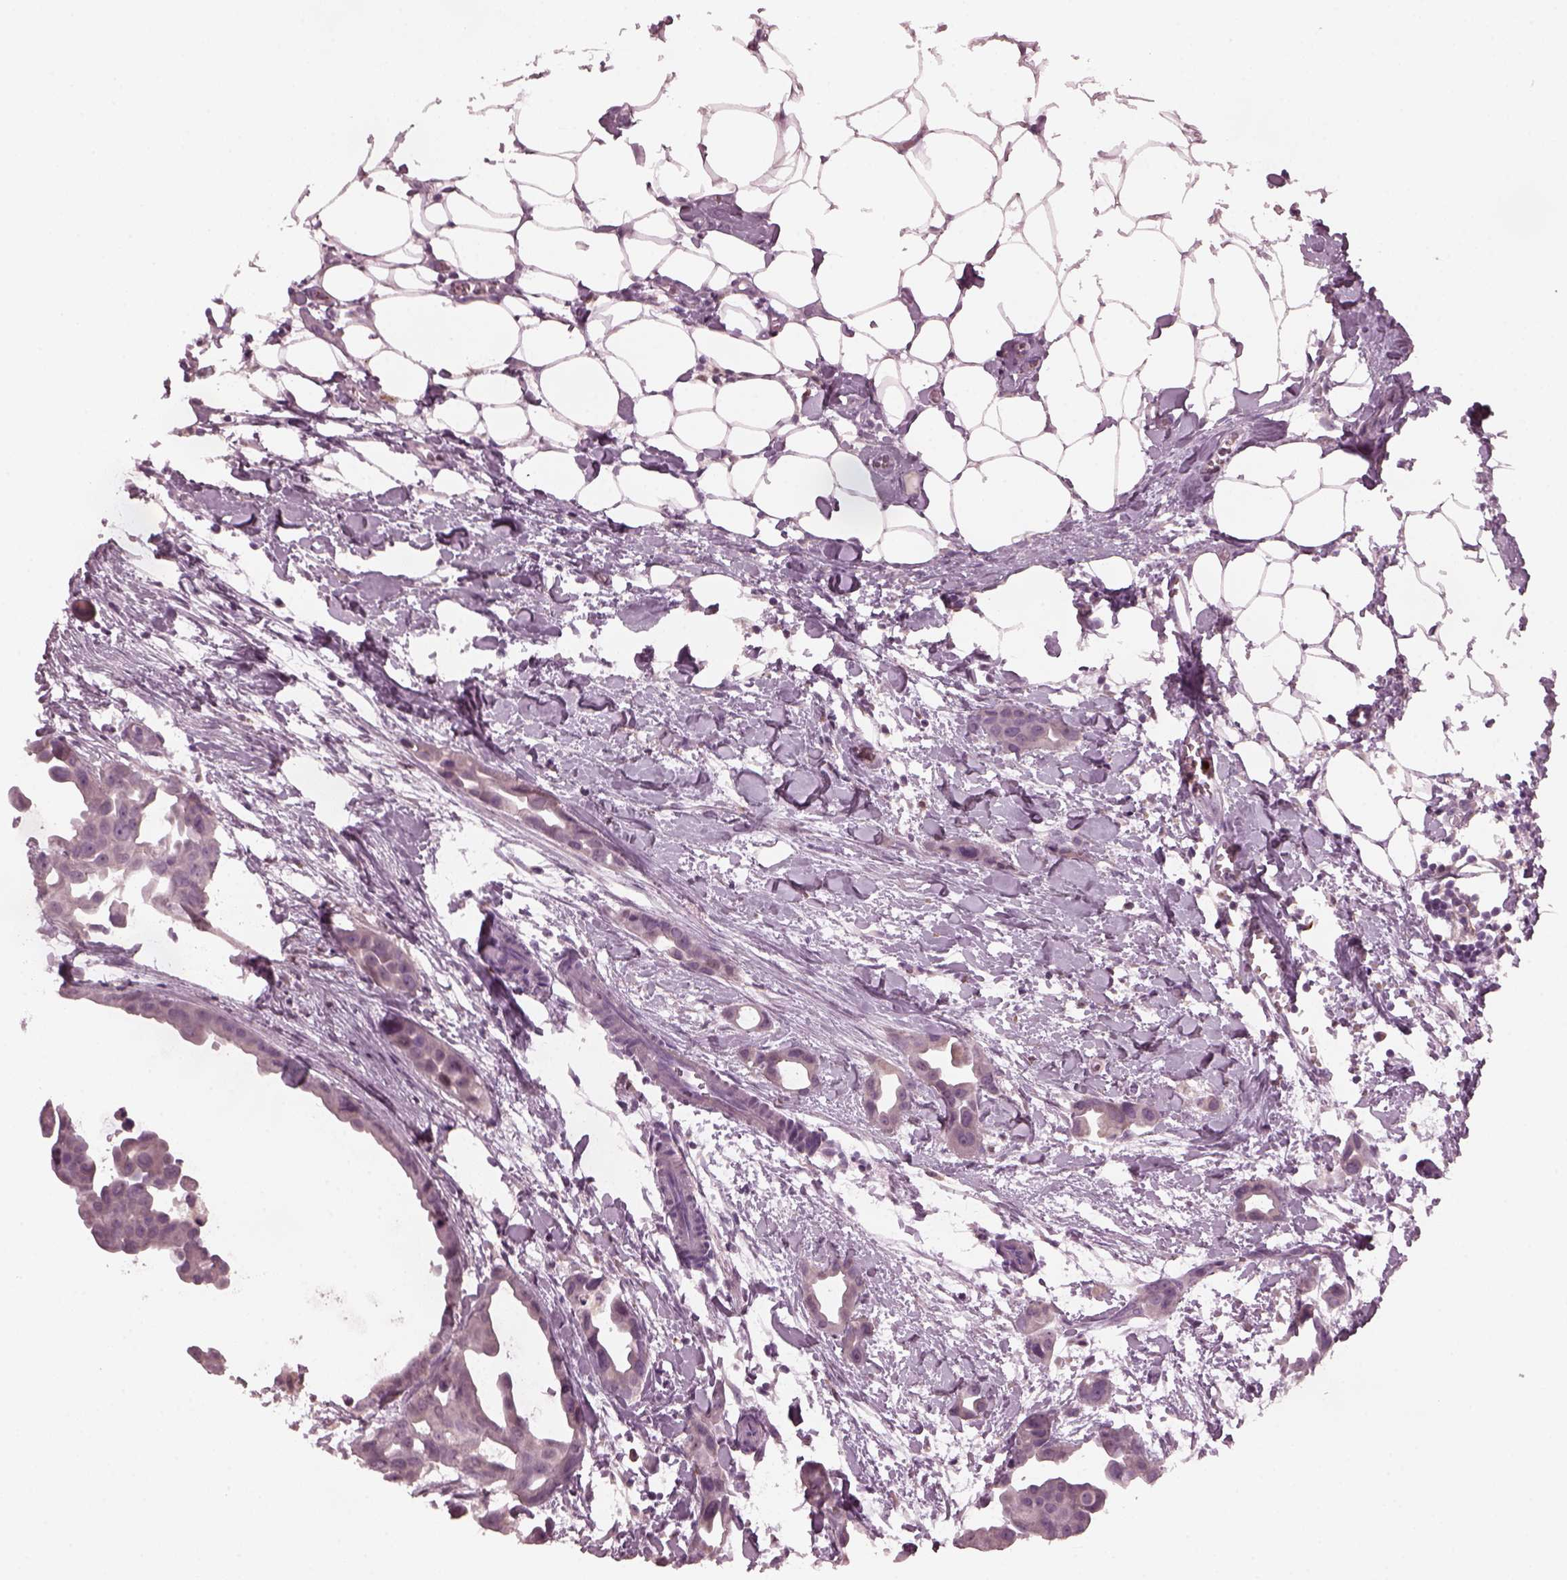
{"staining": {"intensity": "negative", "quantity": "none", "location": "none"}, "tissue": "breast cancer", "cell_type": "Tumor cells", "image_type": "cancer", "snomed": [{"axis": "morphology", "description": "Duct carcinoma"}, {"axis": "topography", "description": "Breast"}], "caption": "Tumor cells show no significant expression in breast cancer (intraductal carcinoma).", "gene": "SLAMF8", "patient": {"sex": "female", "age": 38}}